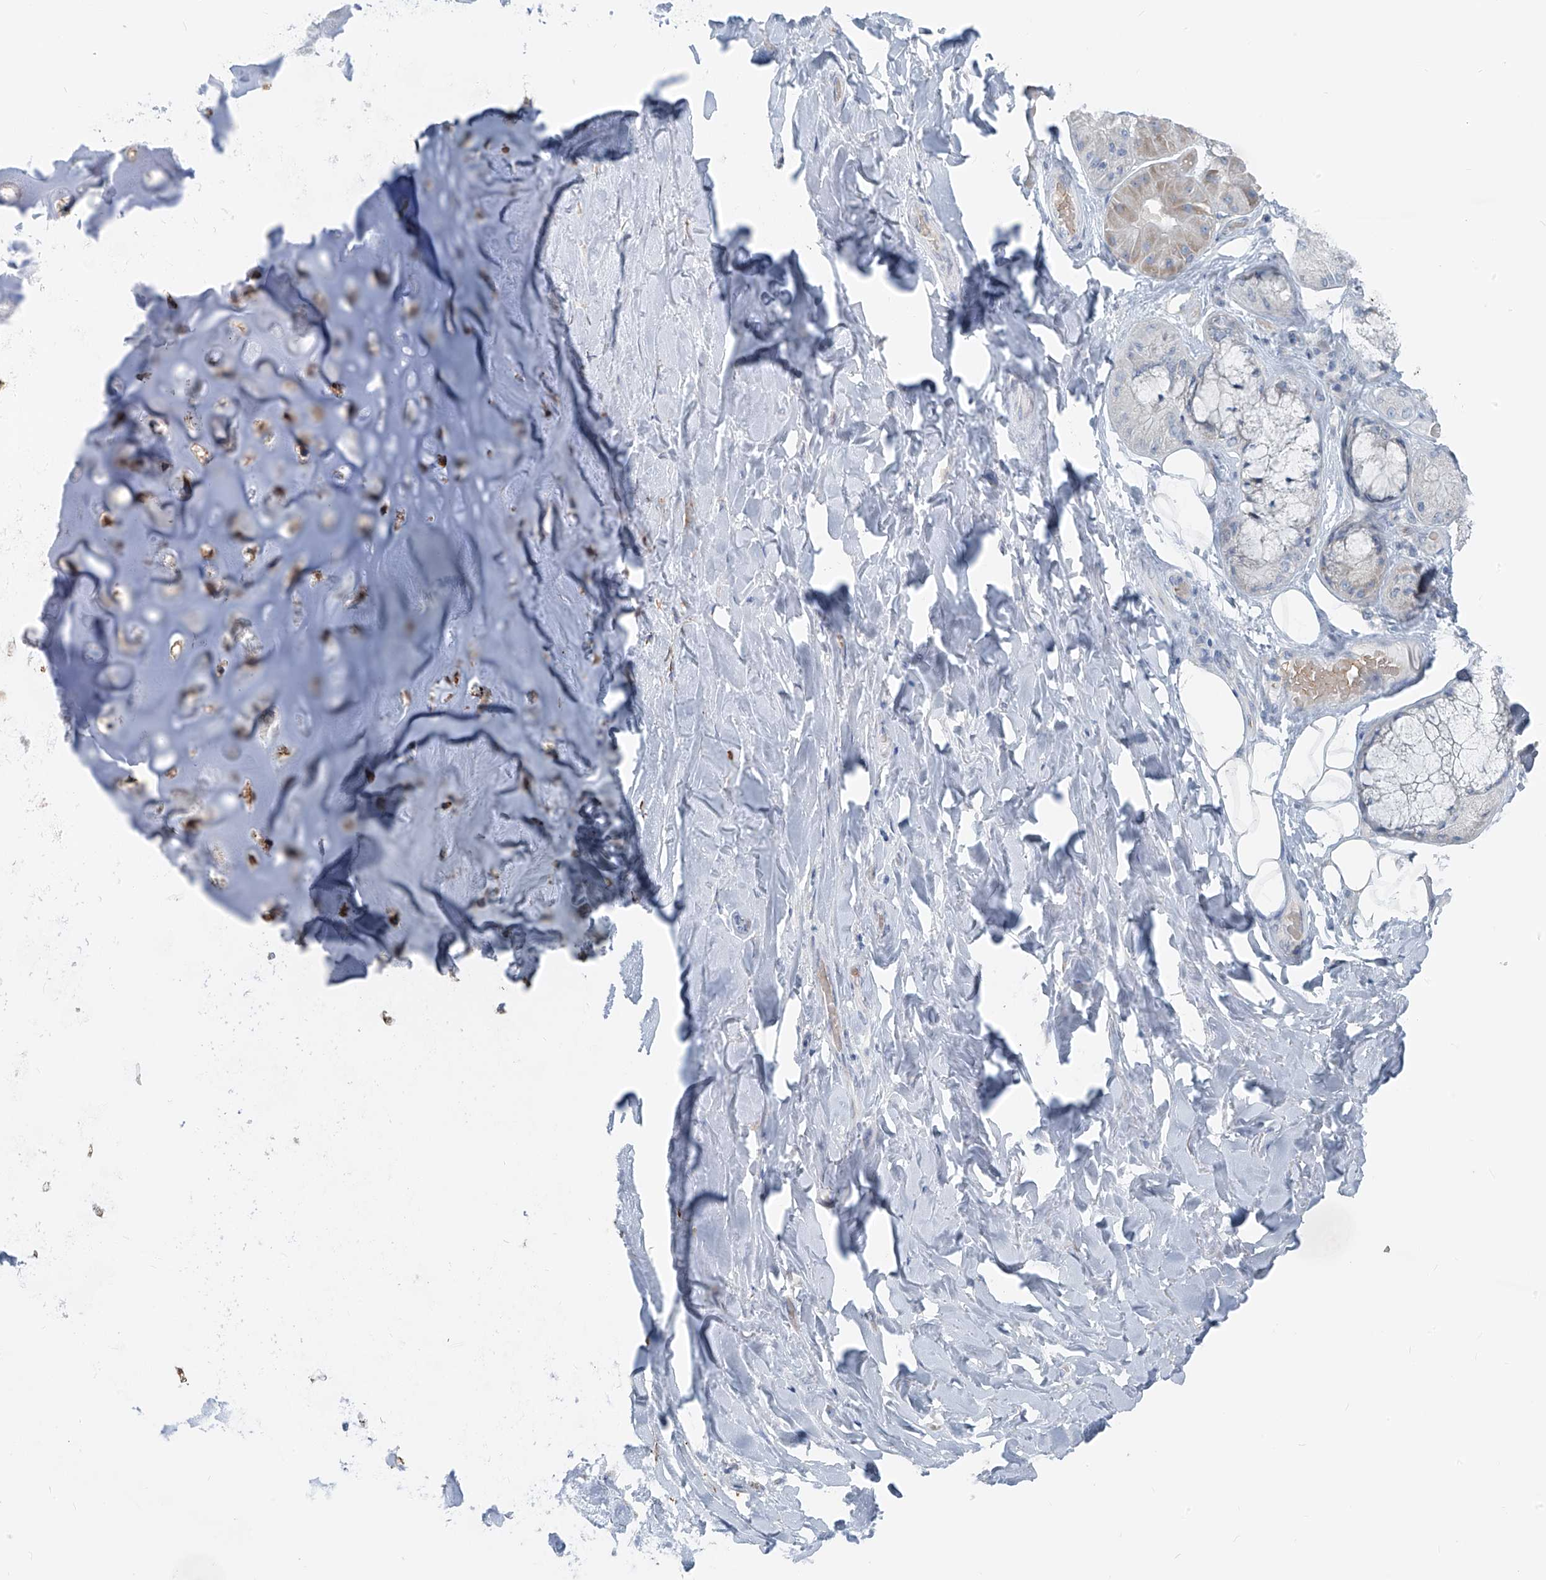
{"staining": {"intensity": "weak", "quantity": "<25%", "location": "cytoplasmic/membranous"}, "tissue": "adipose tissue", "cell_type": "Adipocytes", "image_type": "normal", "snomed": [{"axis": "morphology", "description": "Normal tissue, NOS"}, {"axis": "morphology", "description": "Squamous cell carcinoma, NOS"}, {"axis": "topography", "description": "Lymph node"}, {"axis": "topography", "description": "Bronchus"}, {"axis": "topography", "description": "Lung"}], "caption": "Histopathology image shows no protein staining in adipocytes of unremarkable adipose tissue.", "gene": "FGD2", "patient": {"sex": "male", "age": 66}}